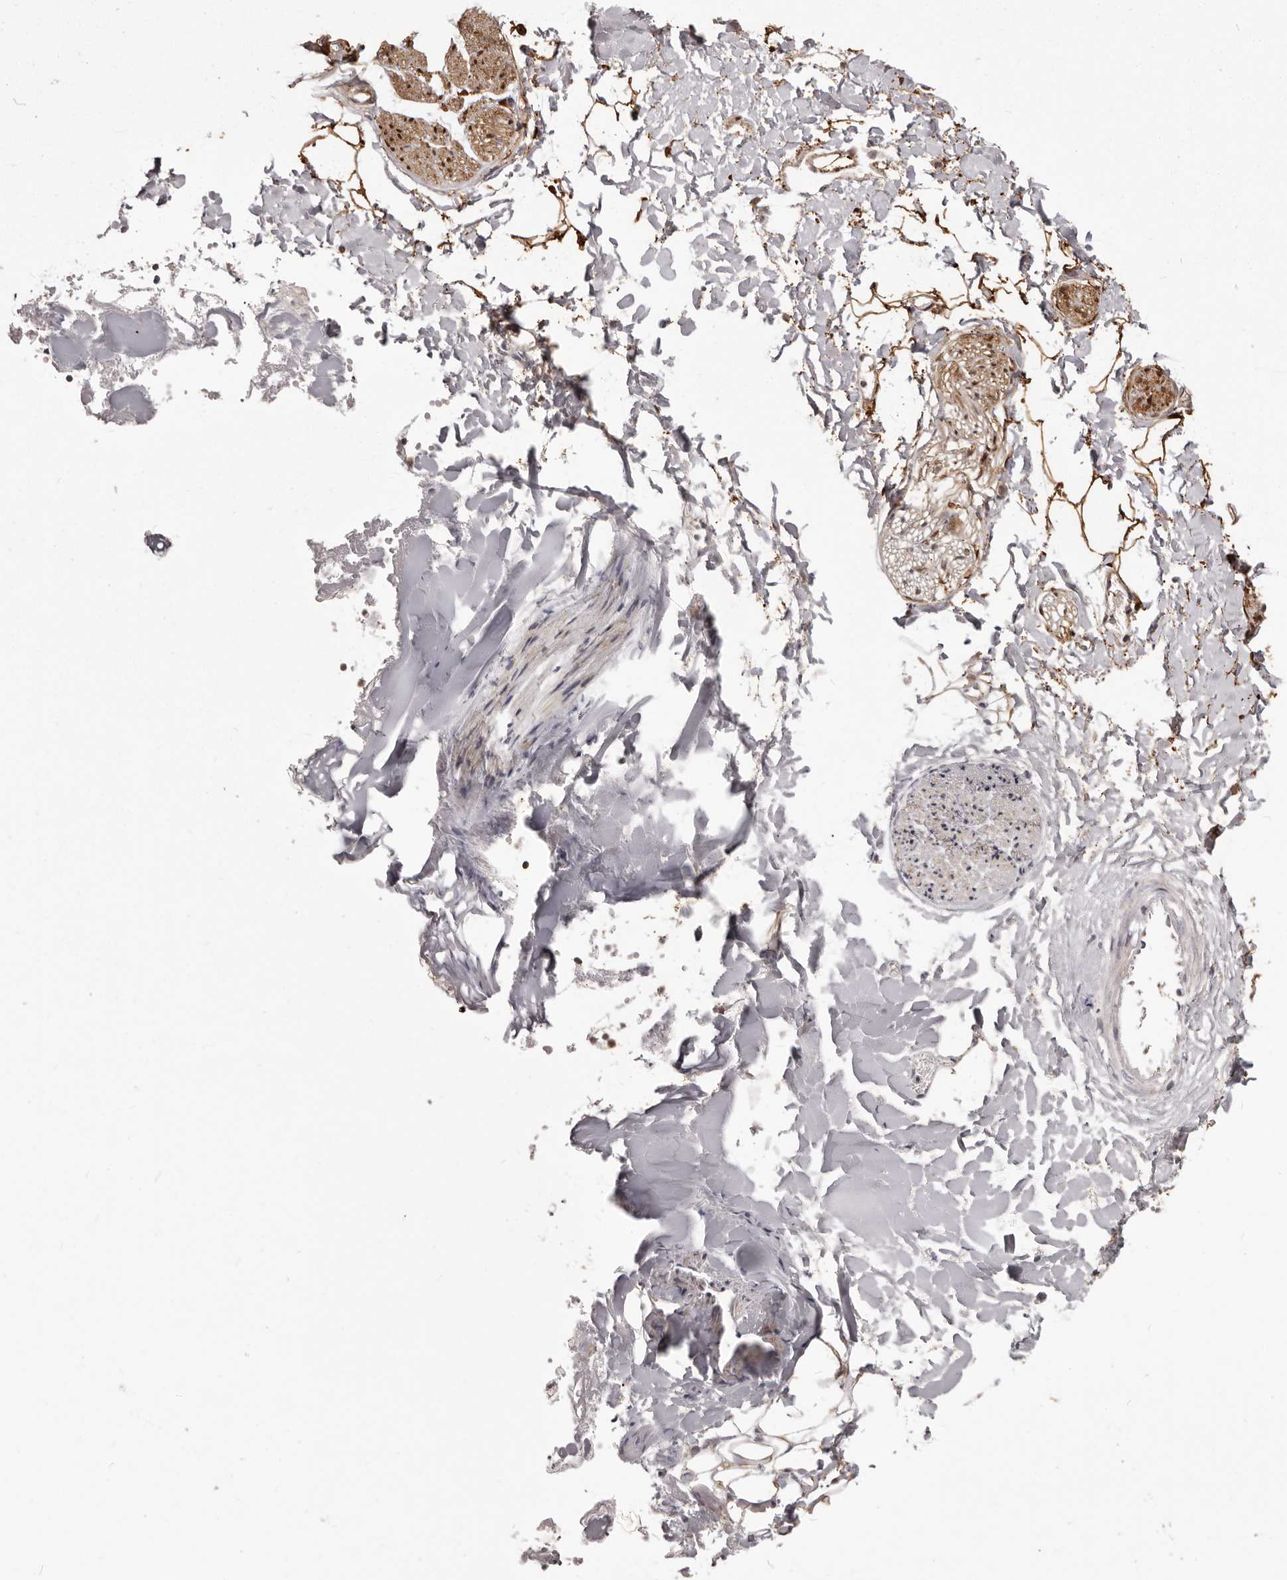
{"staining": {"intensity": "strong", "quantity": ">75%", "location": "cytoplasmic/membranous"}, "tissue": "adipose tissue", "cell_type": "Adipocytes", "image_type": "normal", "snomed": [{"axis": "morphology", "description": "Normal tissue, NOS"}, {"axis": "morphology", "description": "Adenocarcinoma, NOS"}, {"axis": "topography", "description": "Smooth muscle"}, {"axis": "topography", "description": "Colon"}], "caption": "Human adipose tissue stained with a brown dye reveals strong cytoplasmic/membranous positive positivity in about >75% of adipocytes.", "gene": "GFOD1", "patient": {"sex": "male", "age": 14}}